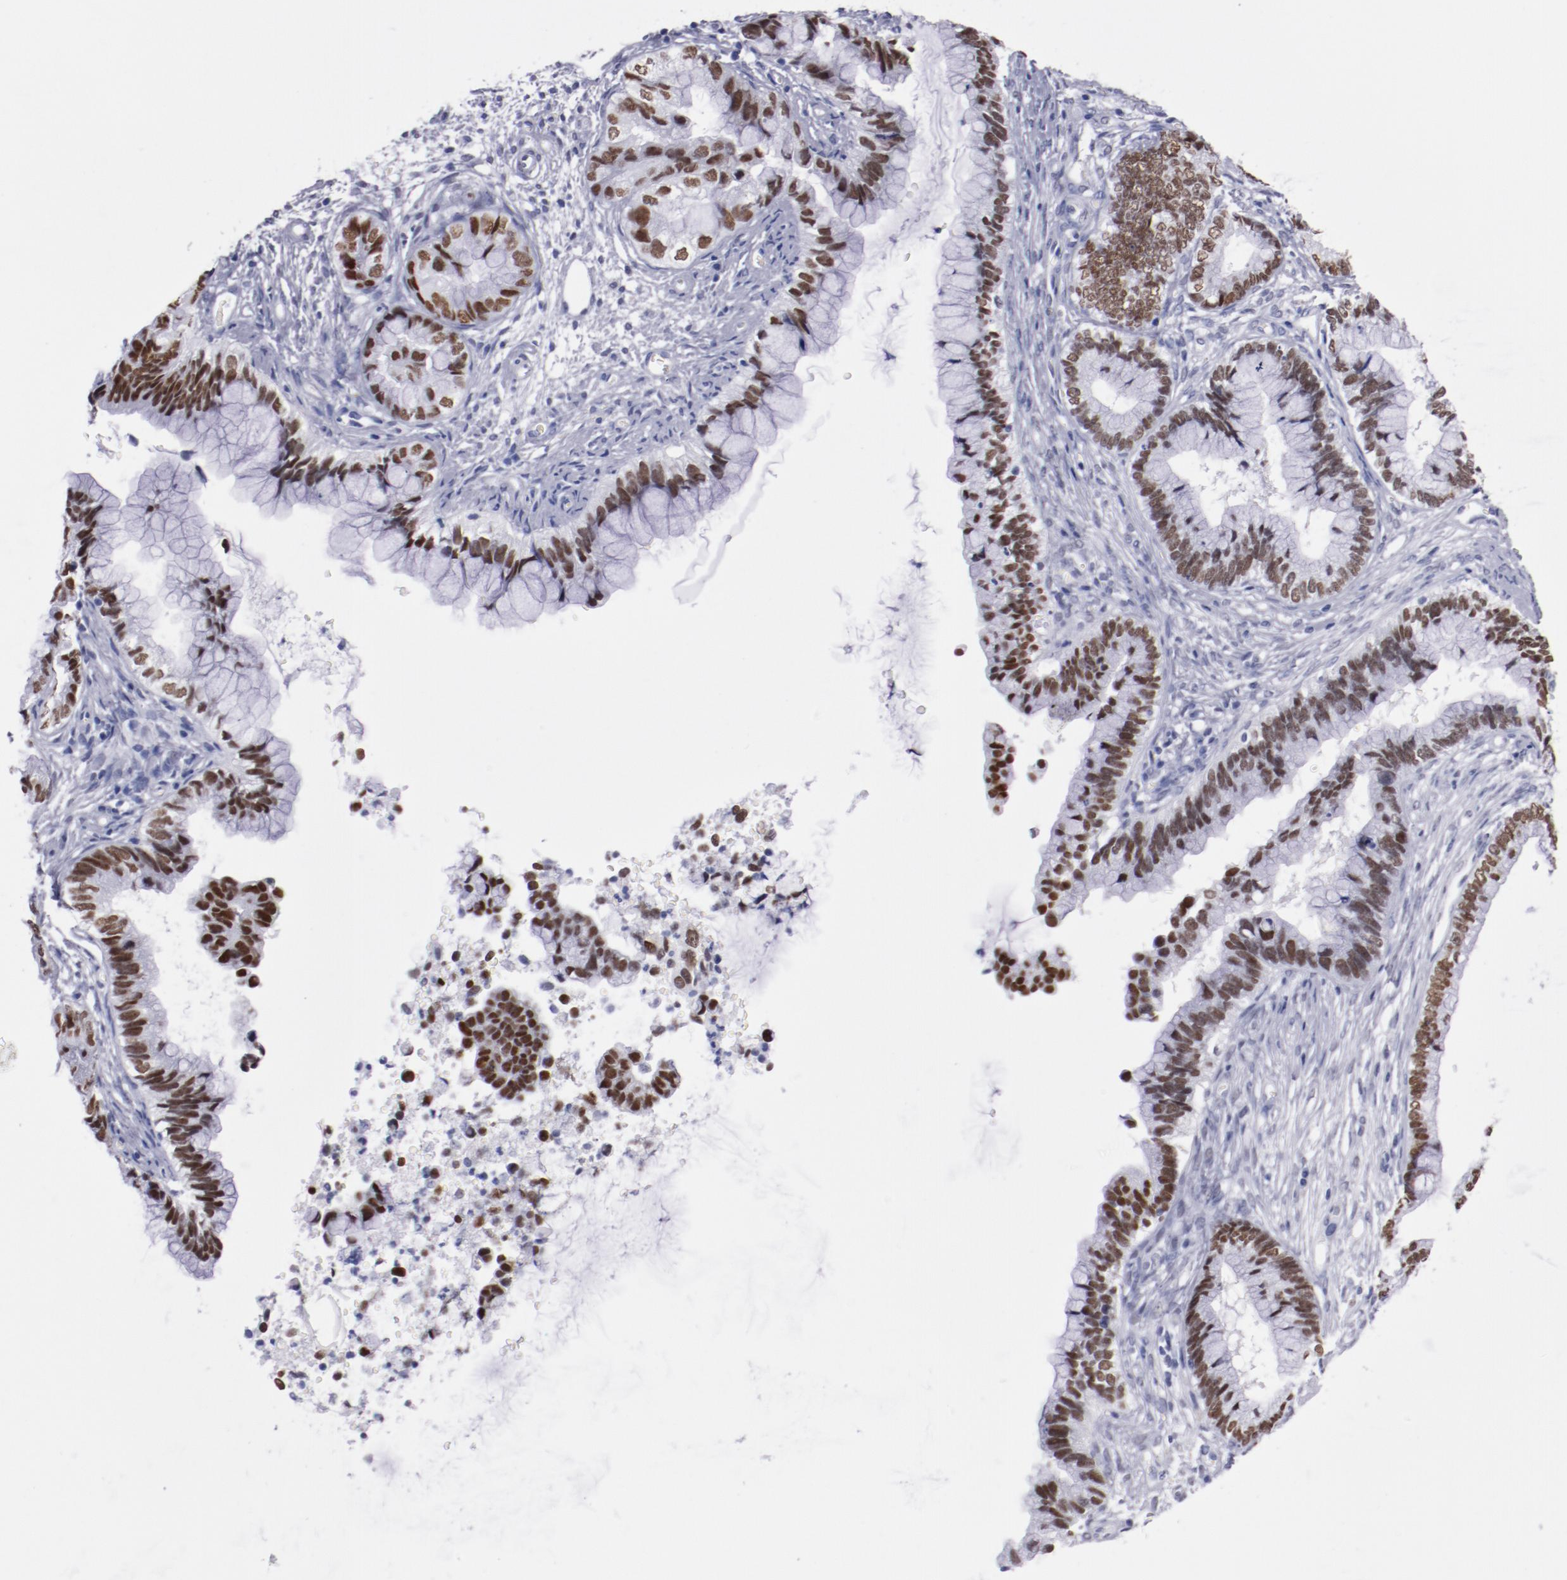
{"staining": {"intensity": "moderate", "quantity": ">75%", "location": "nuclear"}, "tissue": "cervical cancer", "cell_type": "Tumor cells", "image_type": "cancer", "snomed": [{"axis": "morphology", "description": "Adenocarcinoma, NOS"}, {"axis": "topography", "description": "Cervix"}], "caption": "An image of human adenocarcinoma (cervical) stained for a protein exhibits moderate nuclear brown staining in tumor cells.", "gene": "HNF1B", "patient": {"sex": "female", "age": 44}}